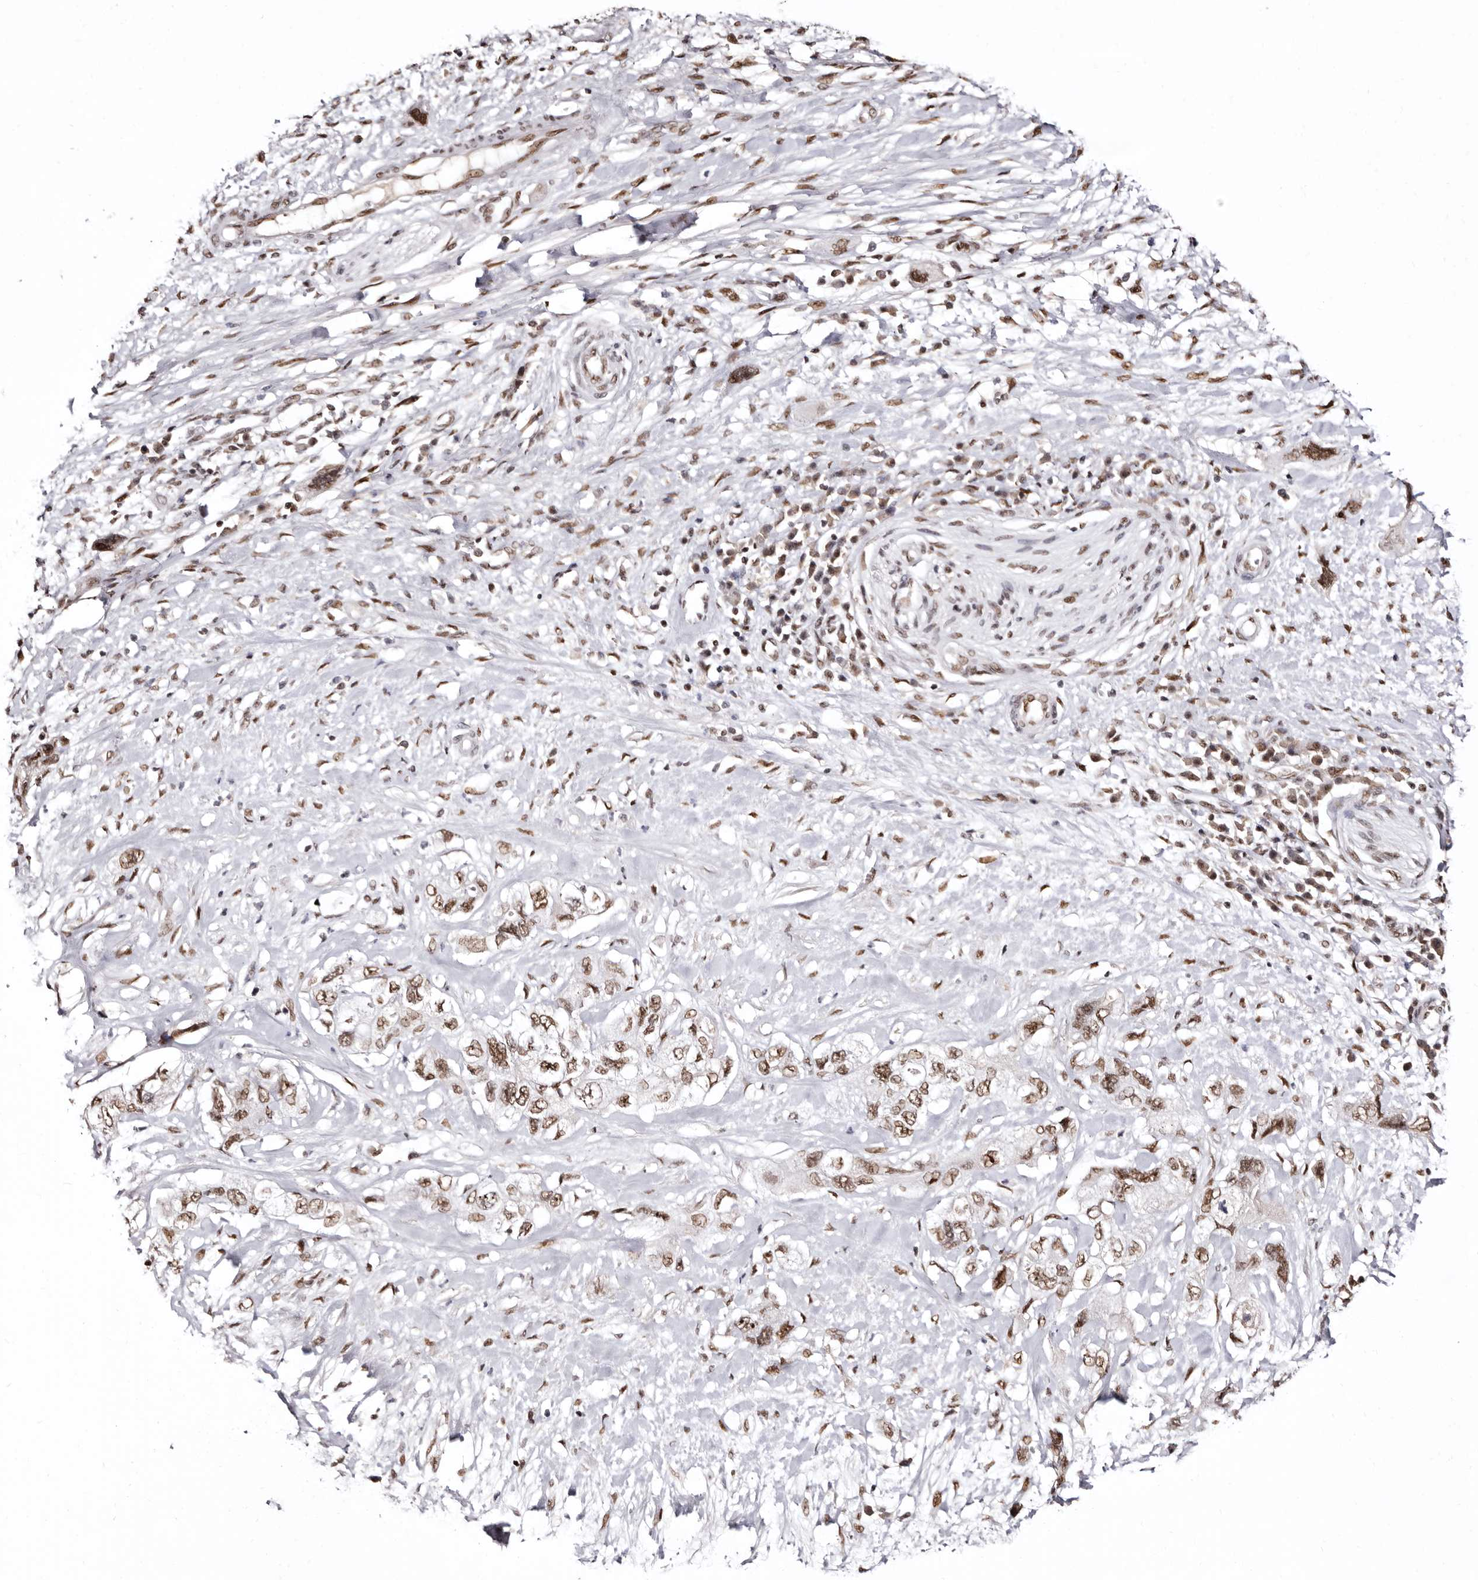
{"staining": {"intensity": "moderate", "quantity": ">75%", "location": "nuclear"}, "tissue": "pancreatic cancer", "cell_type": "Tumor cells", "image_type": "cancer", "snomed": [{"axis": "morphology", "description": "Adenocarcinoma, NOS"}, {"axis": "topography", "description": "Pancreas"}], "caption": "Immunohistochemical staining of pancreatic adenocarcinoma displays medium levels of moderate nuclear expression in about >75% of tumor cells. Nuclei are stained in blue.", "gene": "ANAPC11", "patient": {"sex": "female", "age": 73}}